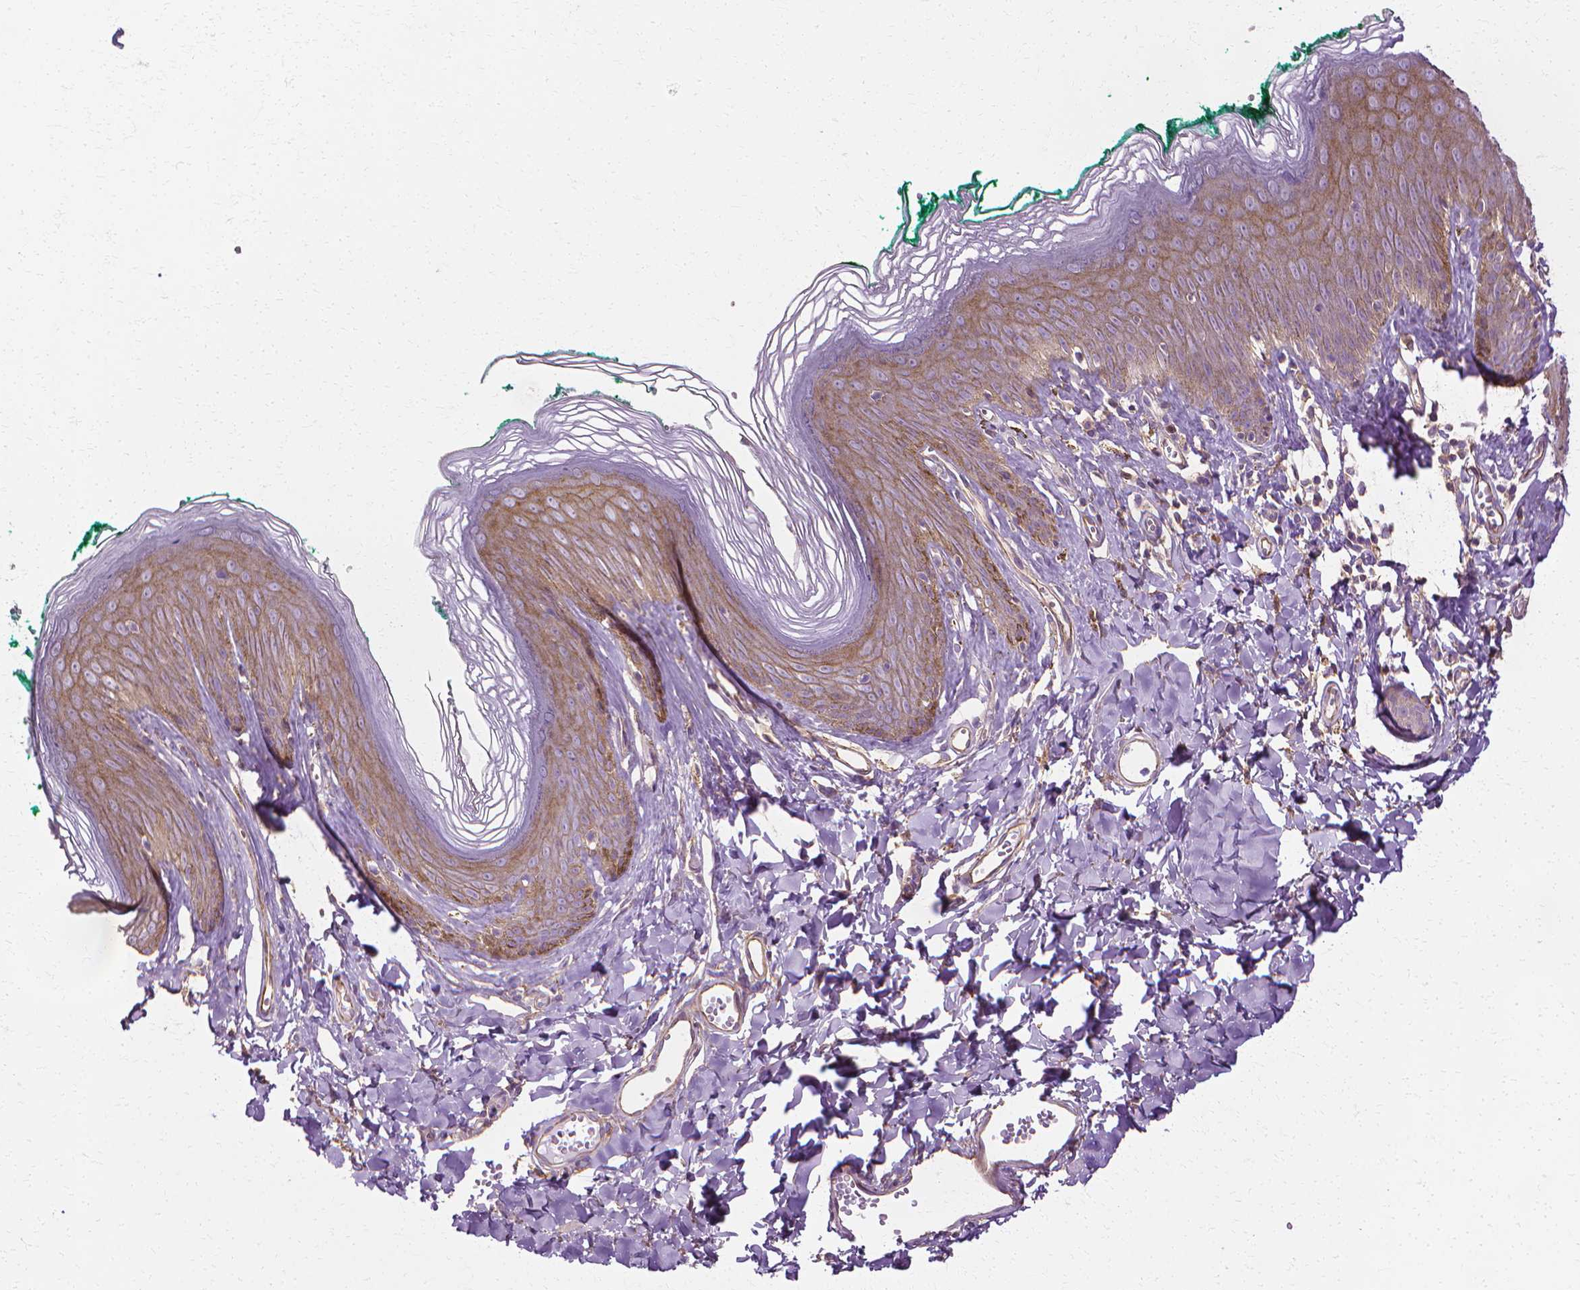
{"staining": {"intensity": "weak", "quantity": "25%-75%", "location": "cytoplasmic/membranous"}, "tissue": "skin", "cell_type": "Epidermal cells", "image_type": "normal", "snomed": [{"axis": "morphology", "description": "Normal tissue, NOS"}, {"axis": "topography", "description": "Vulva"}, {"axis": "topography", "description": "Peripheral nerve tissue"}], "caption": "Immunohistochemical staining of unremarkable skin reveals low levels of weak cytoplasmic/membranous staining in about 25%-75% of epidermal cells.", "gene": "CFAP157", "patient": {"sex": "female", "age": 66}}